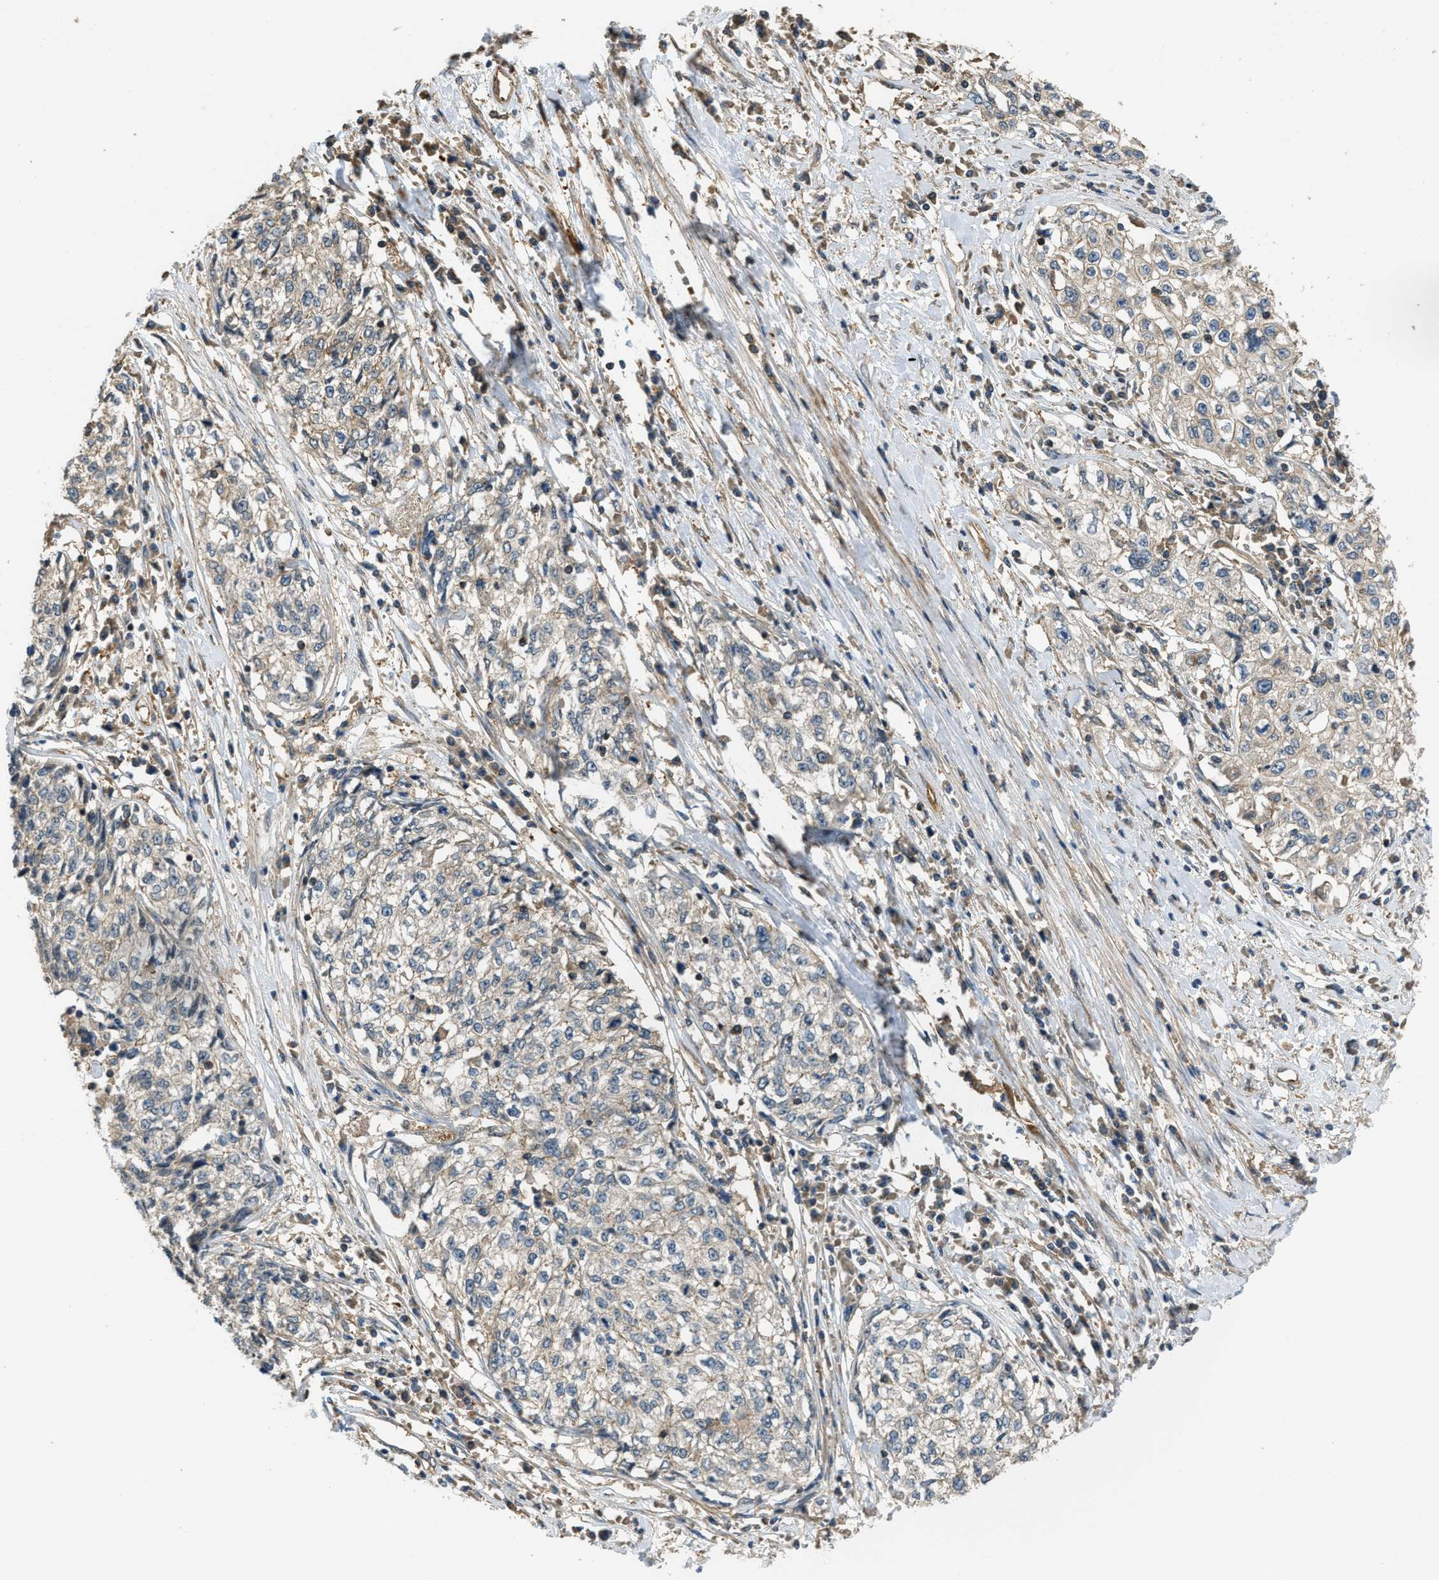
{"staining": {"intensity": "weak", "quantity": "<25%", "location": "cytoplasmic/membranous"}, "tissue": "cervical cancer", "cell_type": "Tumor cells", "image_type": "cancer", "snomed": [{"axis": "morphology", "description": "Squamous cell carcinoma, NOS"}, {"axis": "topography", "description": "Cervix"}], "caption": "Protein analysis of cervical squamous cell carcinoma displays no significant staining in tumor cells.", "gene": "BAG4", "patient": {"sex": "female", "age": 57}}